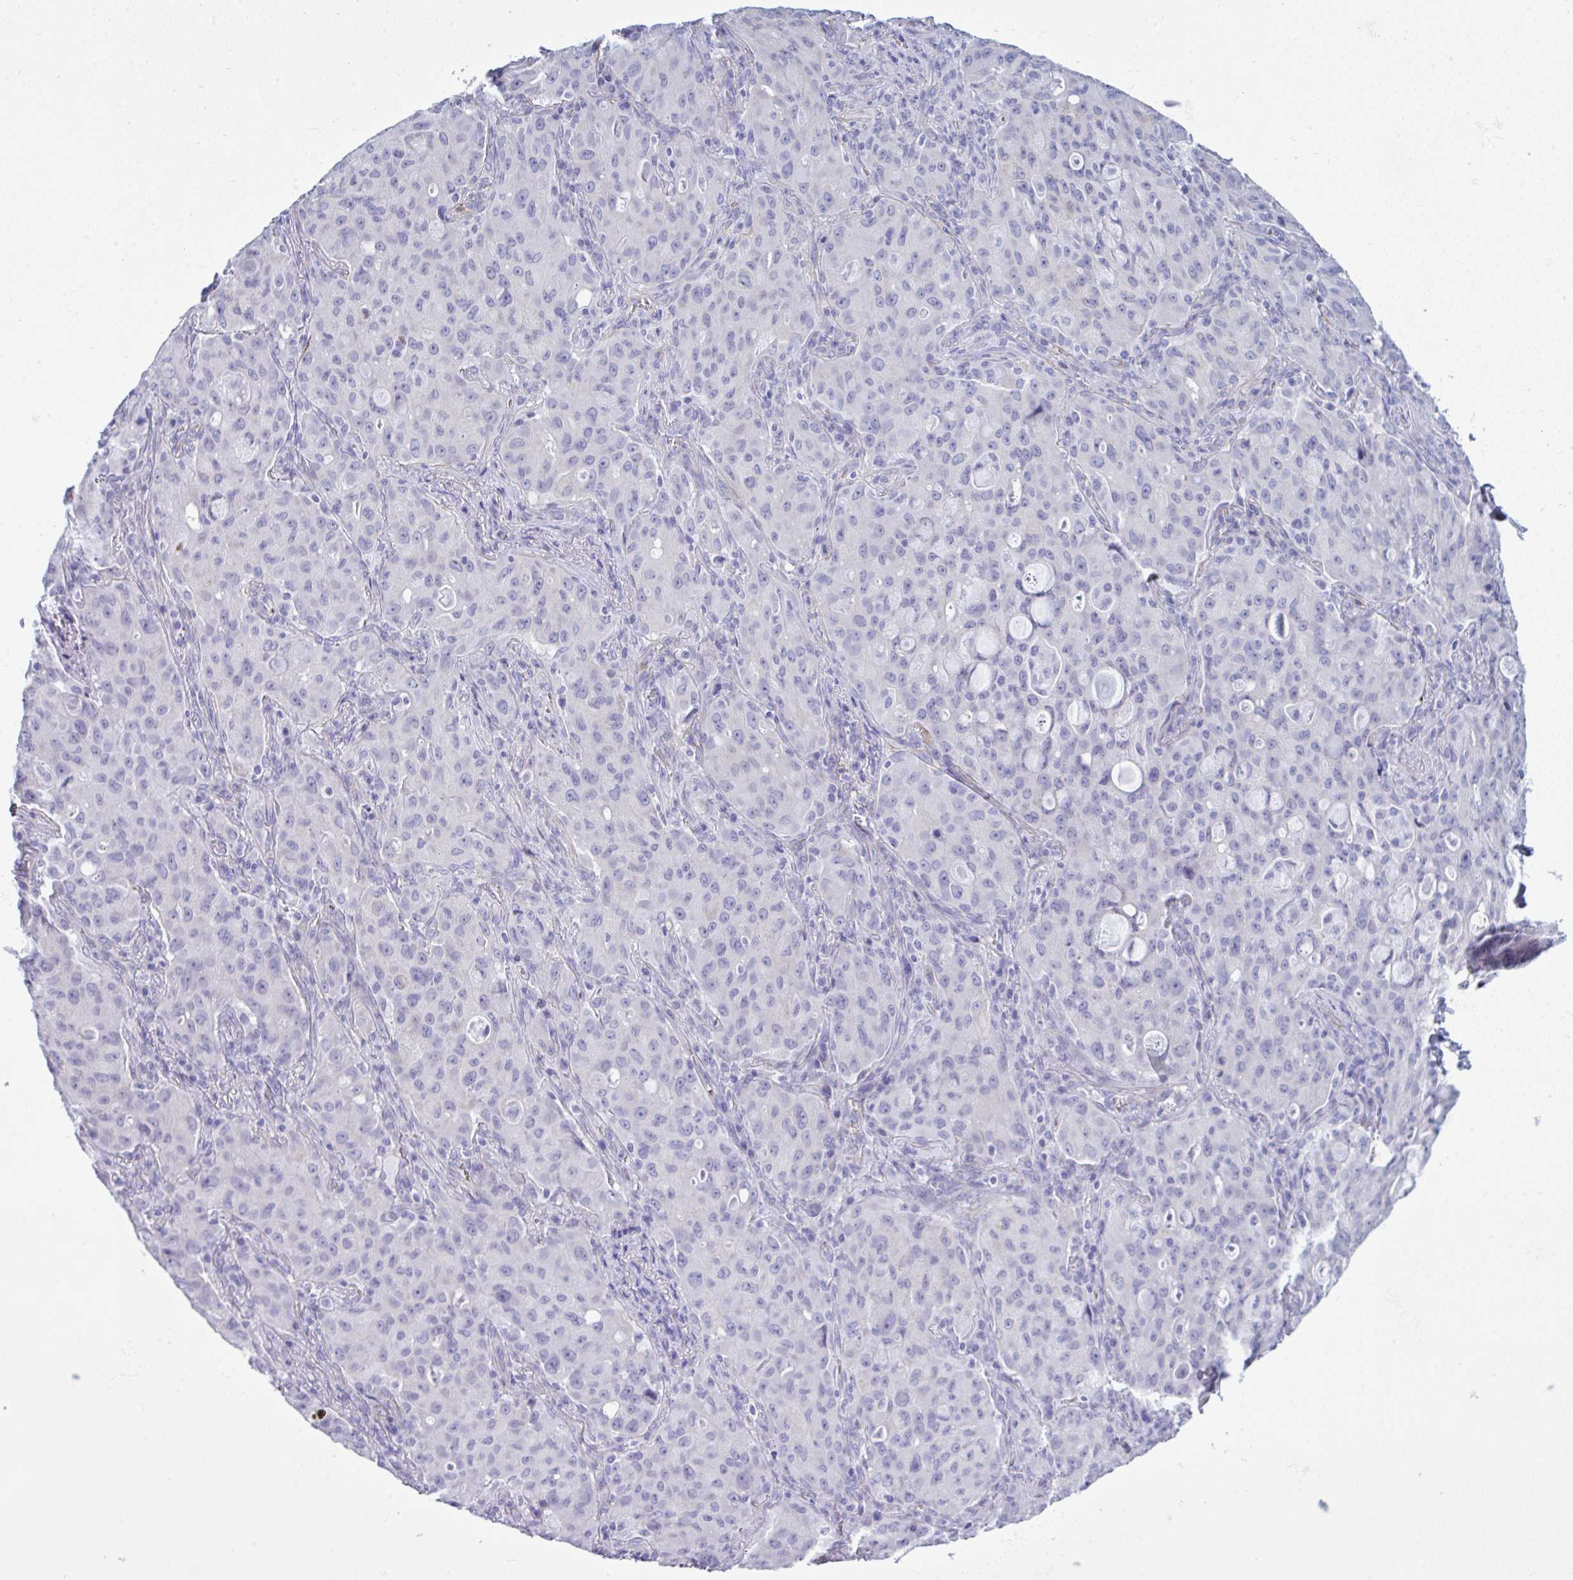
{"staining": {"intensity": "negative", "quantity": "none", "location": "none"}, "tissue": "lung cancer", "cell_type": "Tumor cells", "image_type": "cancer", "snomed": [{"axis": "morphology", "description": "Adenocarcinoma, NOS"}, {"axis": "topography", "description": "Lung"}], "caption": "Human lung cancer stained for a protein using IHC displays no staining in tumor cells.", "gene": "MYH10", "patient": {"sex": "female", "age": 44}}